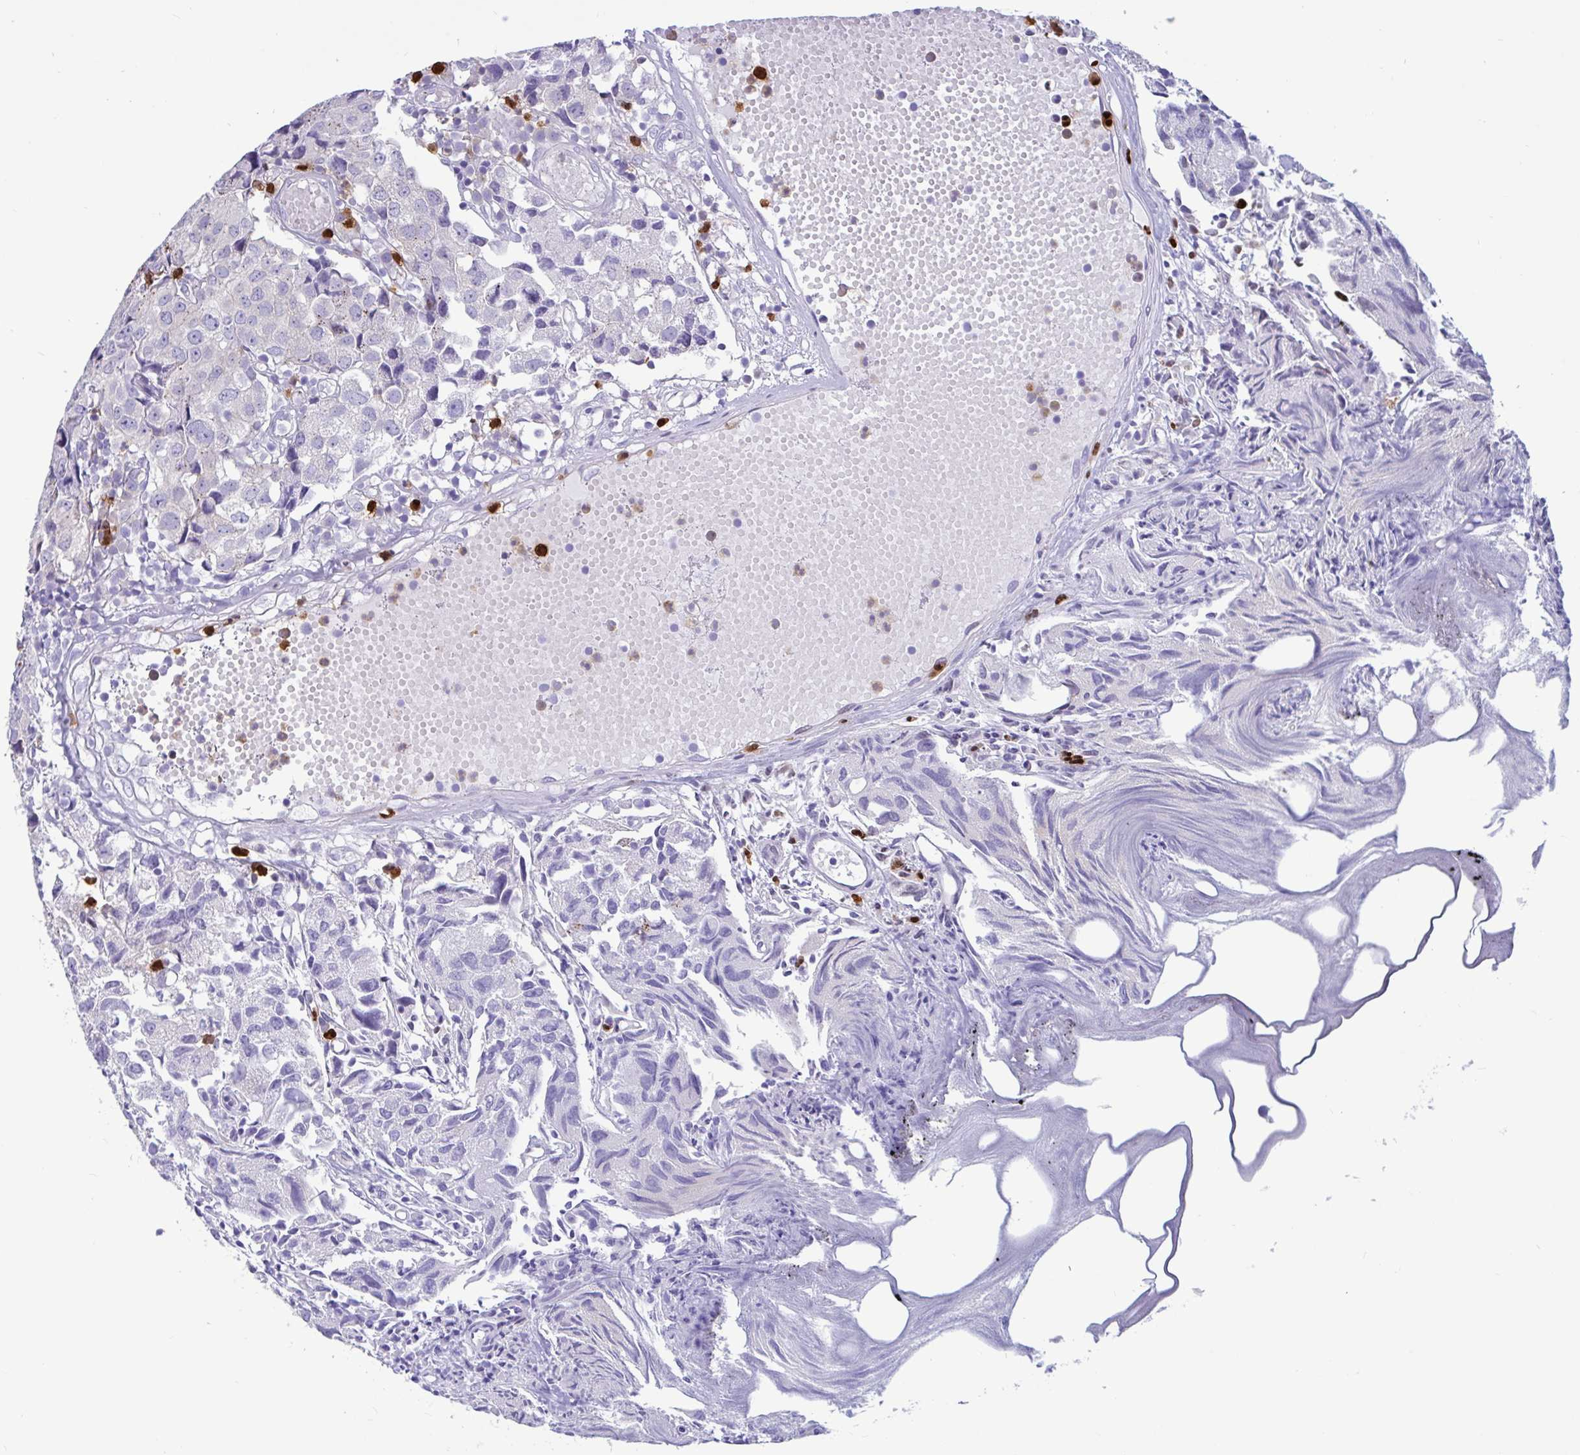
{"staining": {"intensity": "moderate", "quantity": "25%-75%", "location": "cytoplasmic/membranous"}, "tissue": "urothelial cancer", "cell_type": "Tumor cells", "image_type": "cancer", "snomed": [{"axis": "morphology", "description": "Urothelial carcinoma, High grade"}, {"axis": "topography", "description": "Urinary bladder"}], "caption": "Human urothelial cancer stained for a protein (brown) displays moderate cytoplasmic/membranous positive positivity in approximately 25%-75% of tumor cells.", "gene": "RNASE3", "patient": {"sex": "female", "age": 75}}